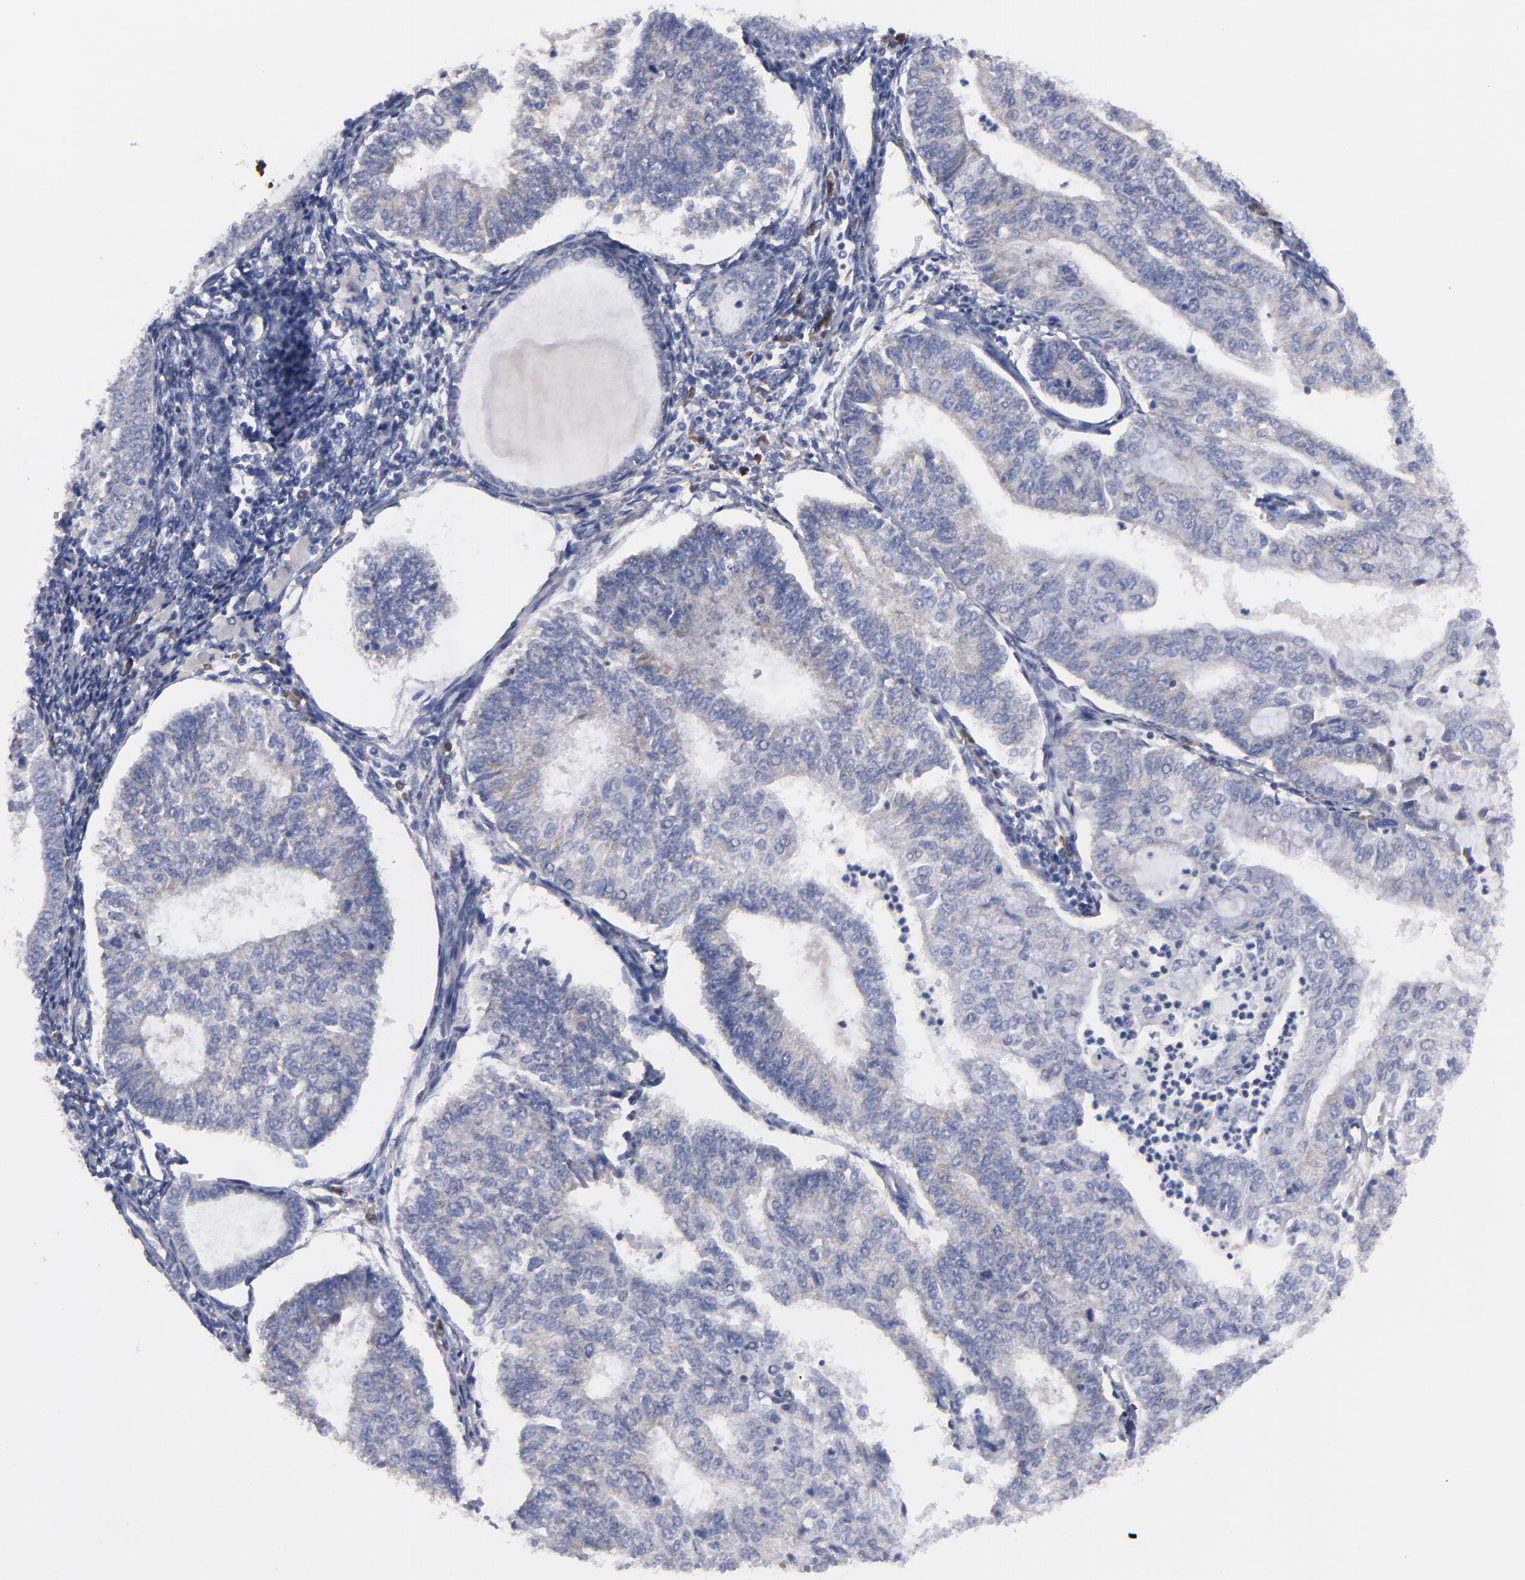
{"staining": {"intensity": "weak", "quantity": "<25%", "location": "cytoplasmic/membranous"}, "tissue": "endometrial cancer", "cell_type": "Tumor cells", "image_type": "cancer", "snomed": [{"axis": "morphology", "description": "Adenocarcinoma, NOS"}, {"axis": "topography", "description": "Endometrium"}], "caption": "Micrograph shows no significant protein staining in tumor cells of endometrial cancer (adenocarcinoma).", "gene": "CCDC80", "patient": {"sex": "female", "age": 59}}